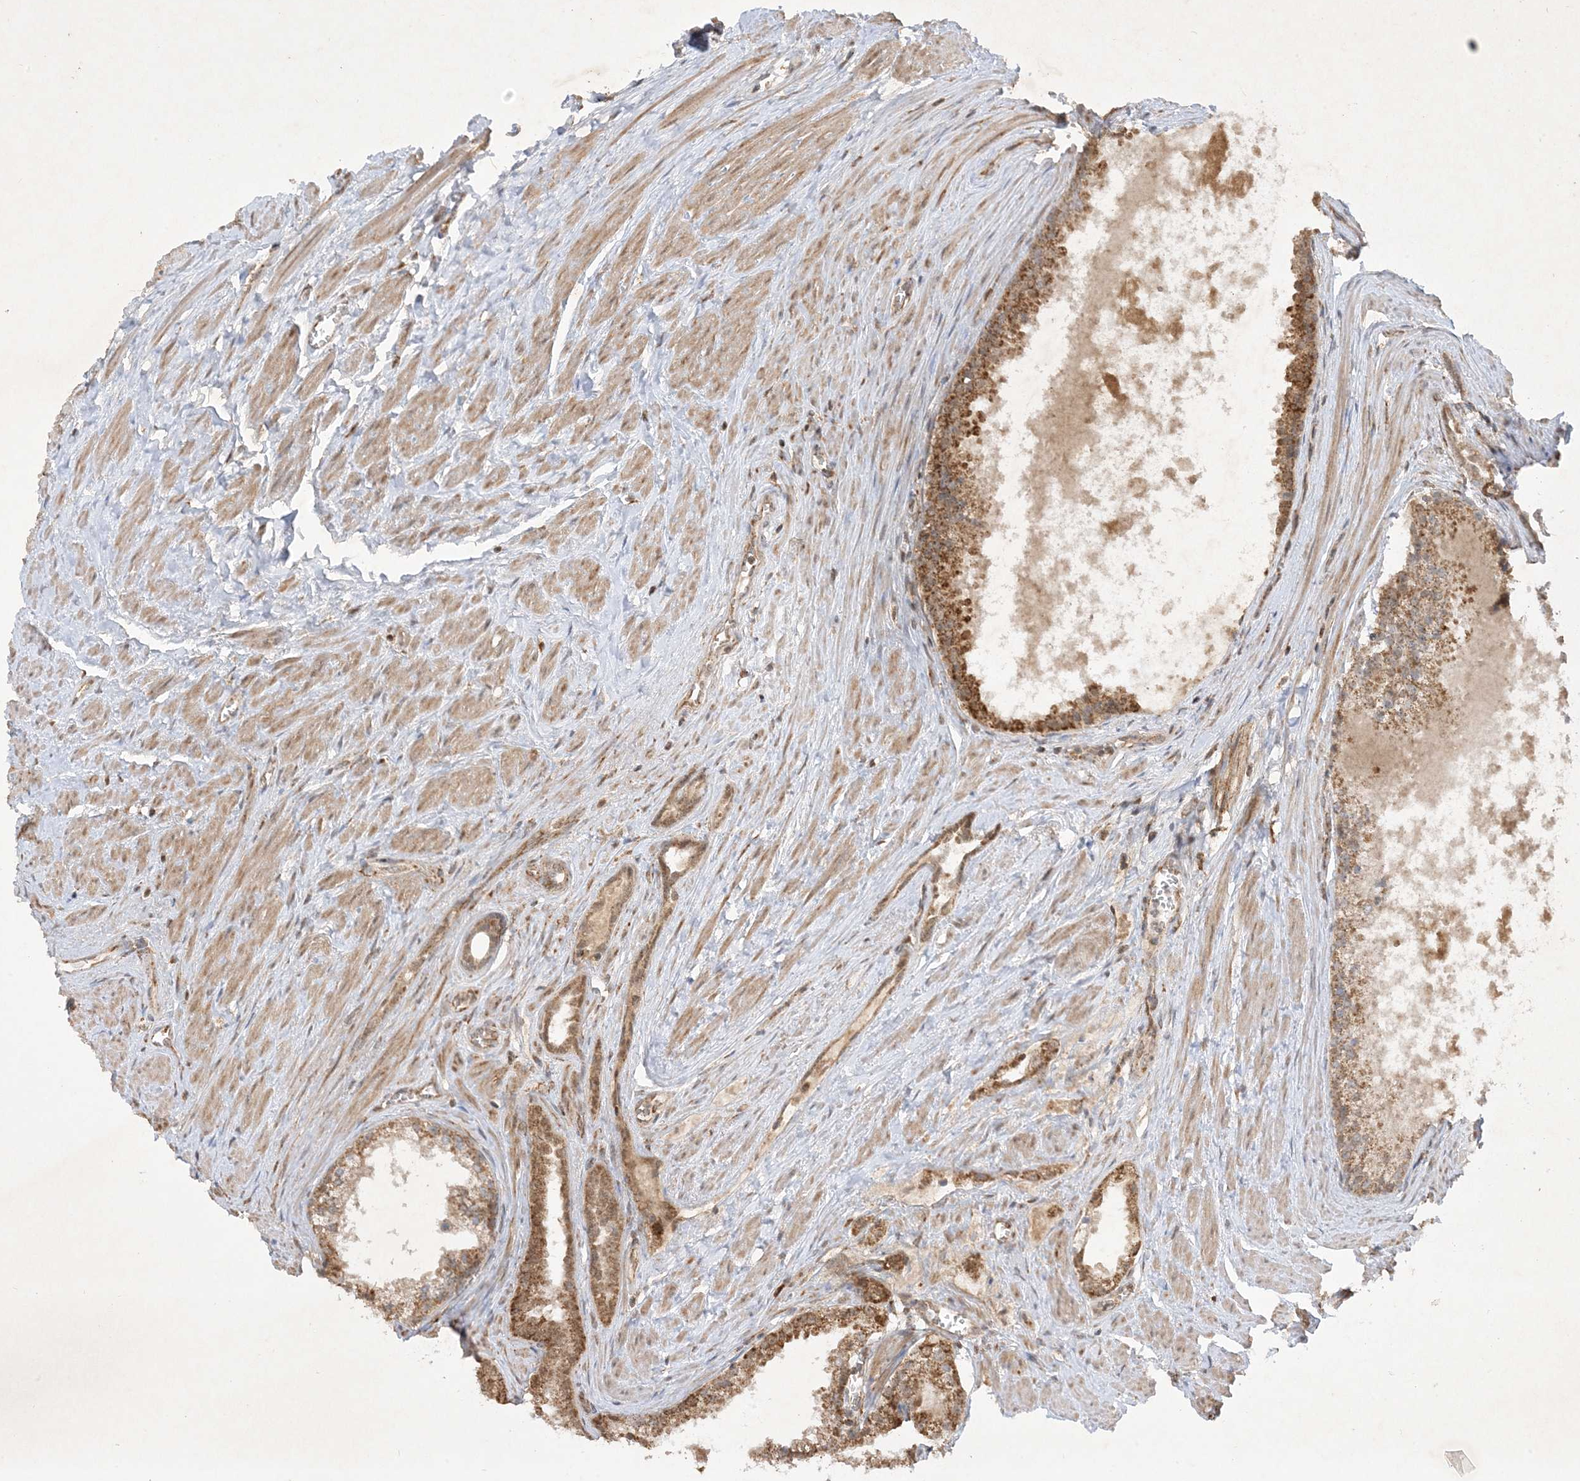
{"staining": {"intensity": "moderate", "quantity": ">75%", "location": "cytoplasmic/membranous"}, "tissue": "prostate cancer", "cell_type": "Tumor cells", "image_type": "cancer", "snomed": [{"axis": "morphology", "description": "Adenocarcinoma, High grade"}, {"axis": "topography", "description": "Prostate"}], "caption": "Human prostate cancer stained with a brown dye shows moderate cytoplasmic/membranous positive expression in about >75% of tumor cells.", "gene": "NDUFAF3", "patient": {"sex": "male", "age": 68}}